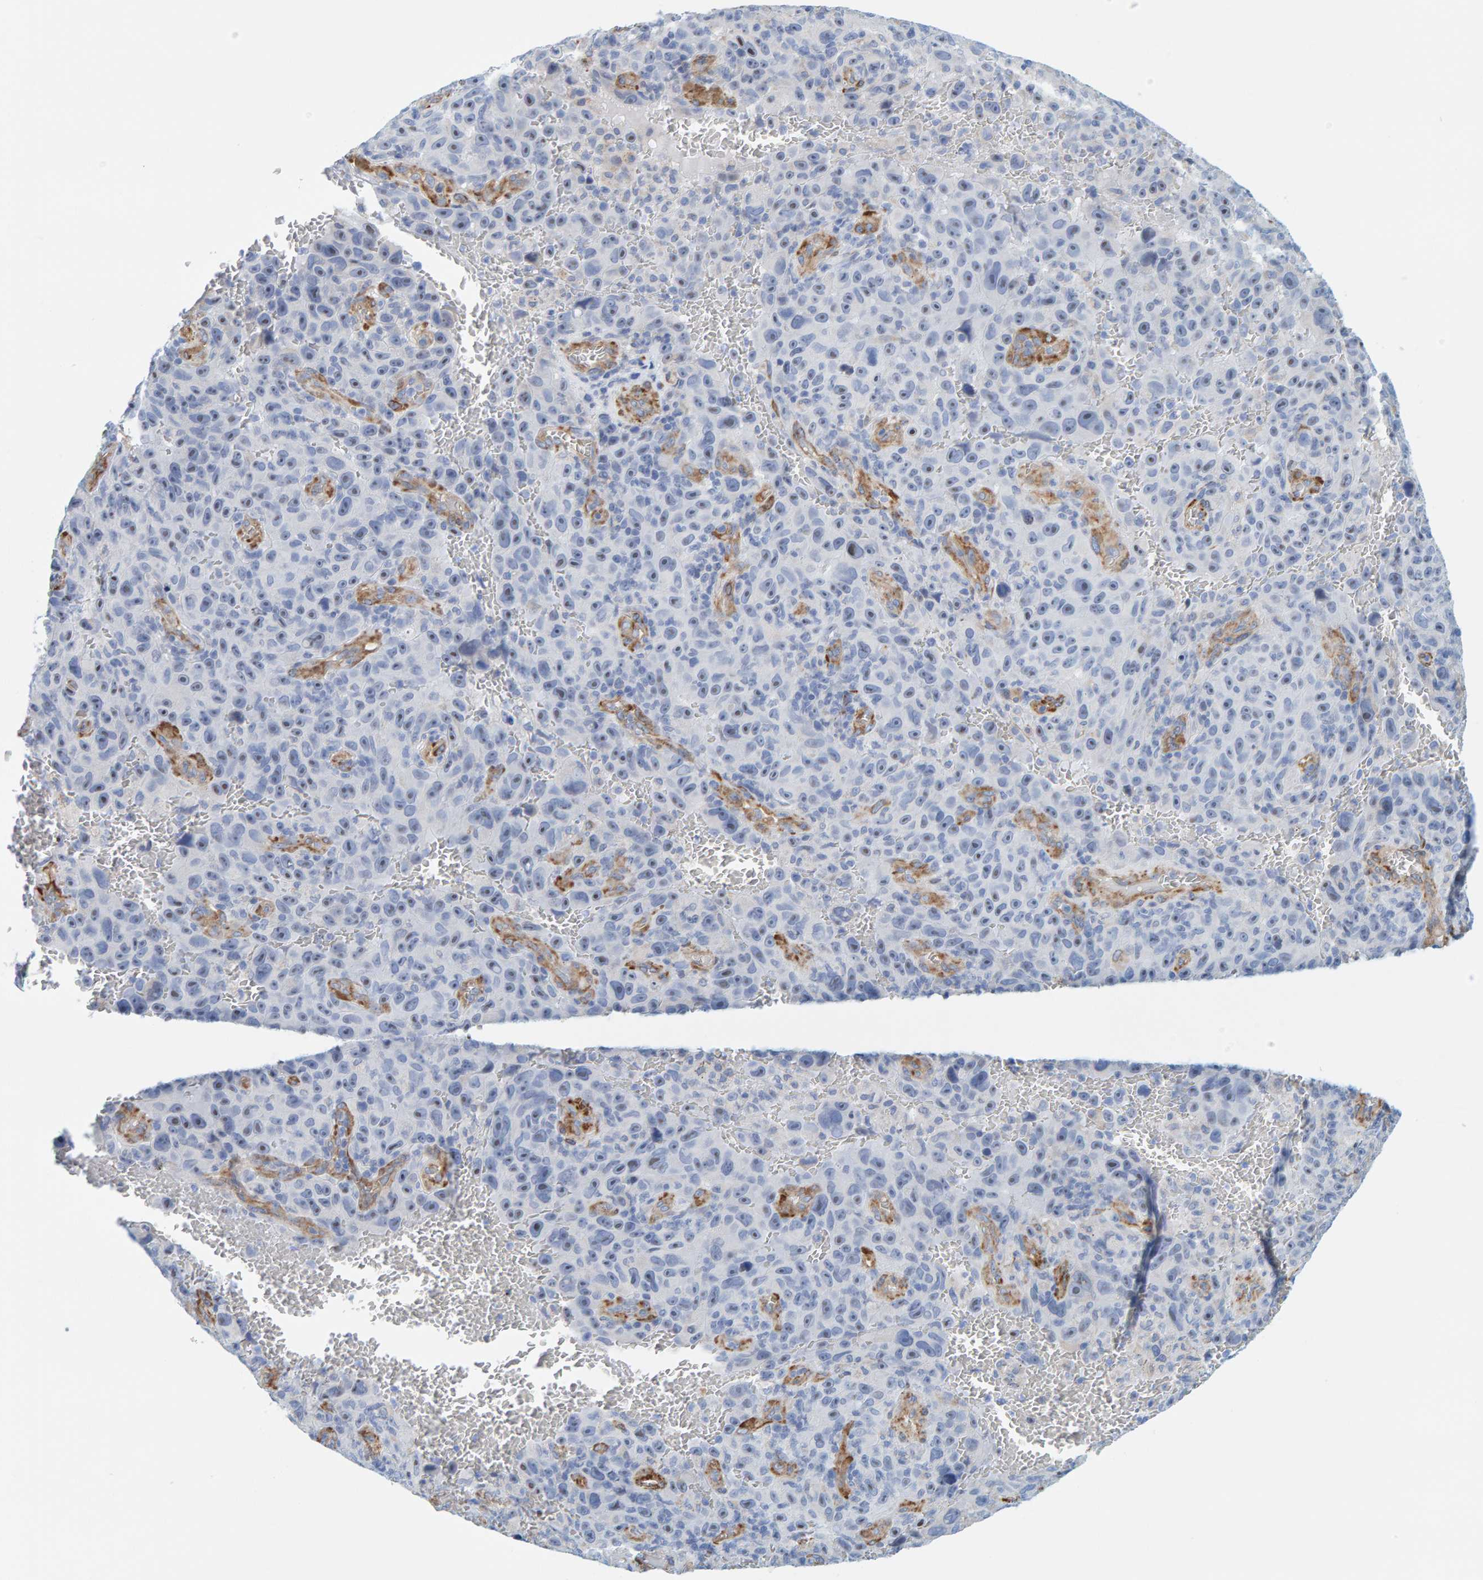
{"staining": {"intensity": "negative", "quantity": "none", "location": "none"}, "tissue": "melanoma", "cell_type": "Tumor cells", "image_type": "cancer", "snomed": [{"axis": "morphology", "description": "Malignant melanoma, NOS"}, {"axis": "topography", "description": "Skin"}], "caption": "DAB (3,3'-diaminobenzidine) immunohistochemical staining of human malignant melanoma exhibits no significant staining in tumor cells.", "gene": "MAP1B", "patient": {"sex": "female", "age": 82}}